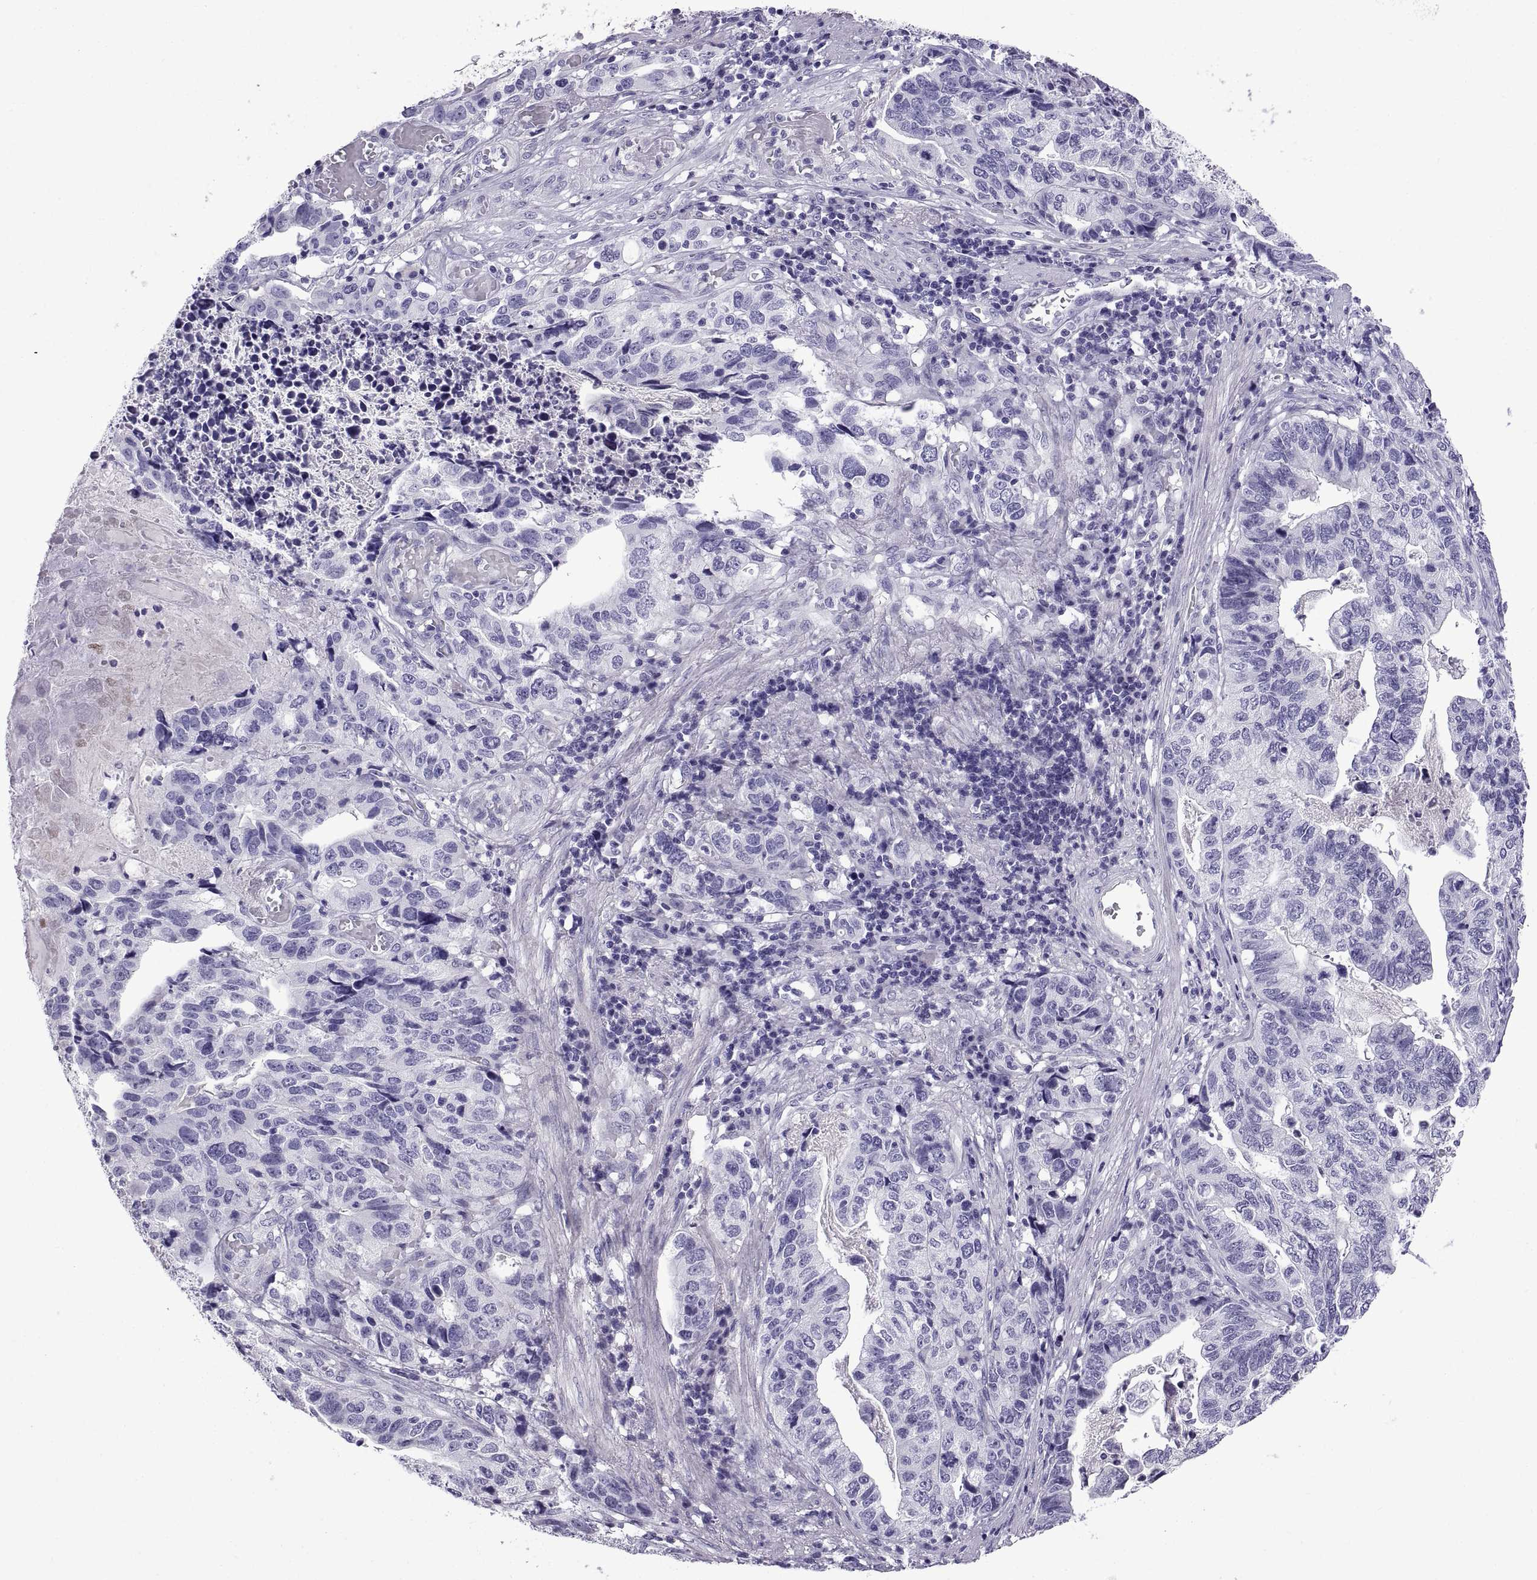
{"staining": {"intensity": "negative", "quantity": "none", "location": "none"}, "tissue": "stomach cancer", "cell_type": "Tumor cells", "image_type": "cancer", "snomed": [{"axis": "morphology", "description": "Adenocarcinoma, NOS"}, {"axis": "topography", "description": "Stomach, upper"}], "caption": "DAB immunohistochemical staining of stomach cancer shows no significant positivity in tumor cells.", "gene": "SPDYE1", "patient": {"sex": "female", "age": 67}}